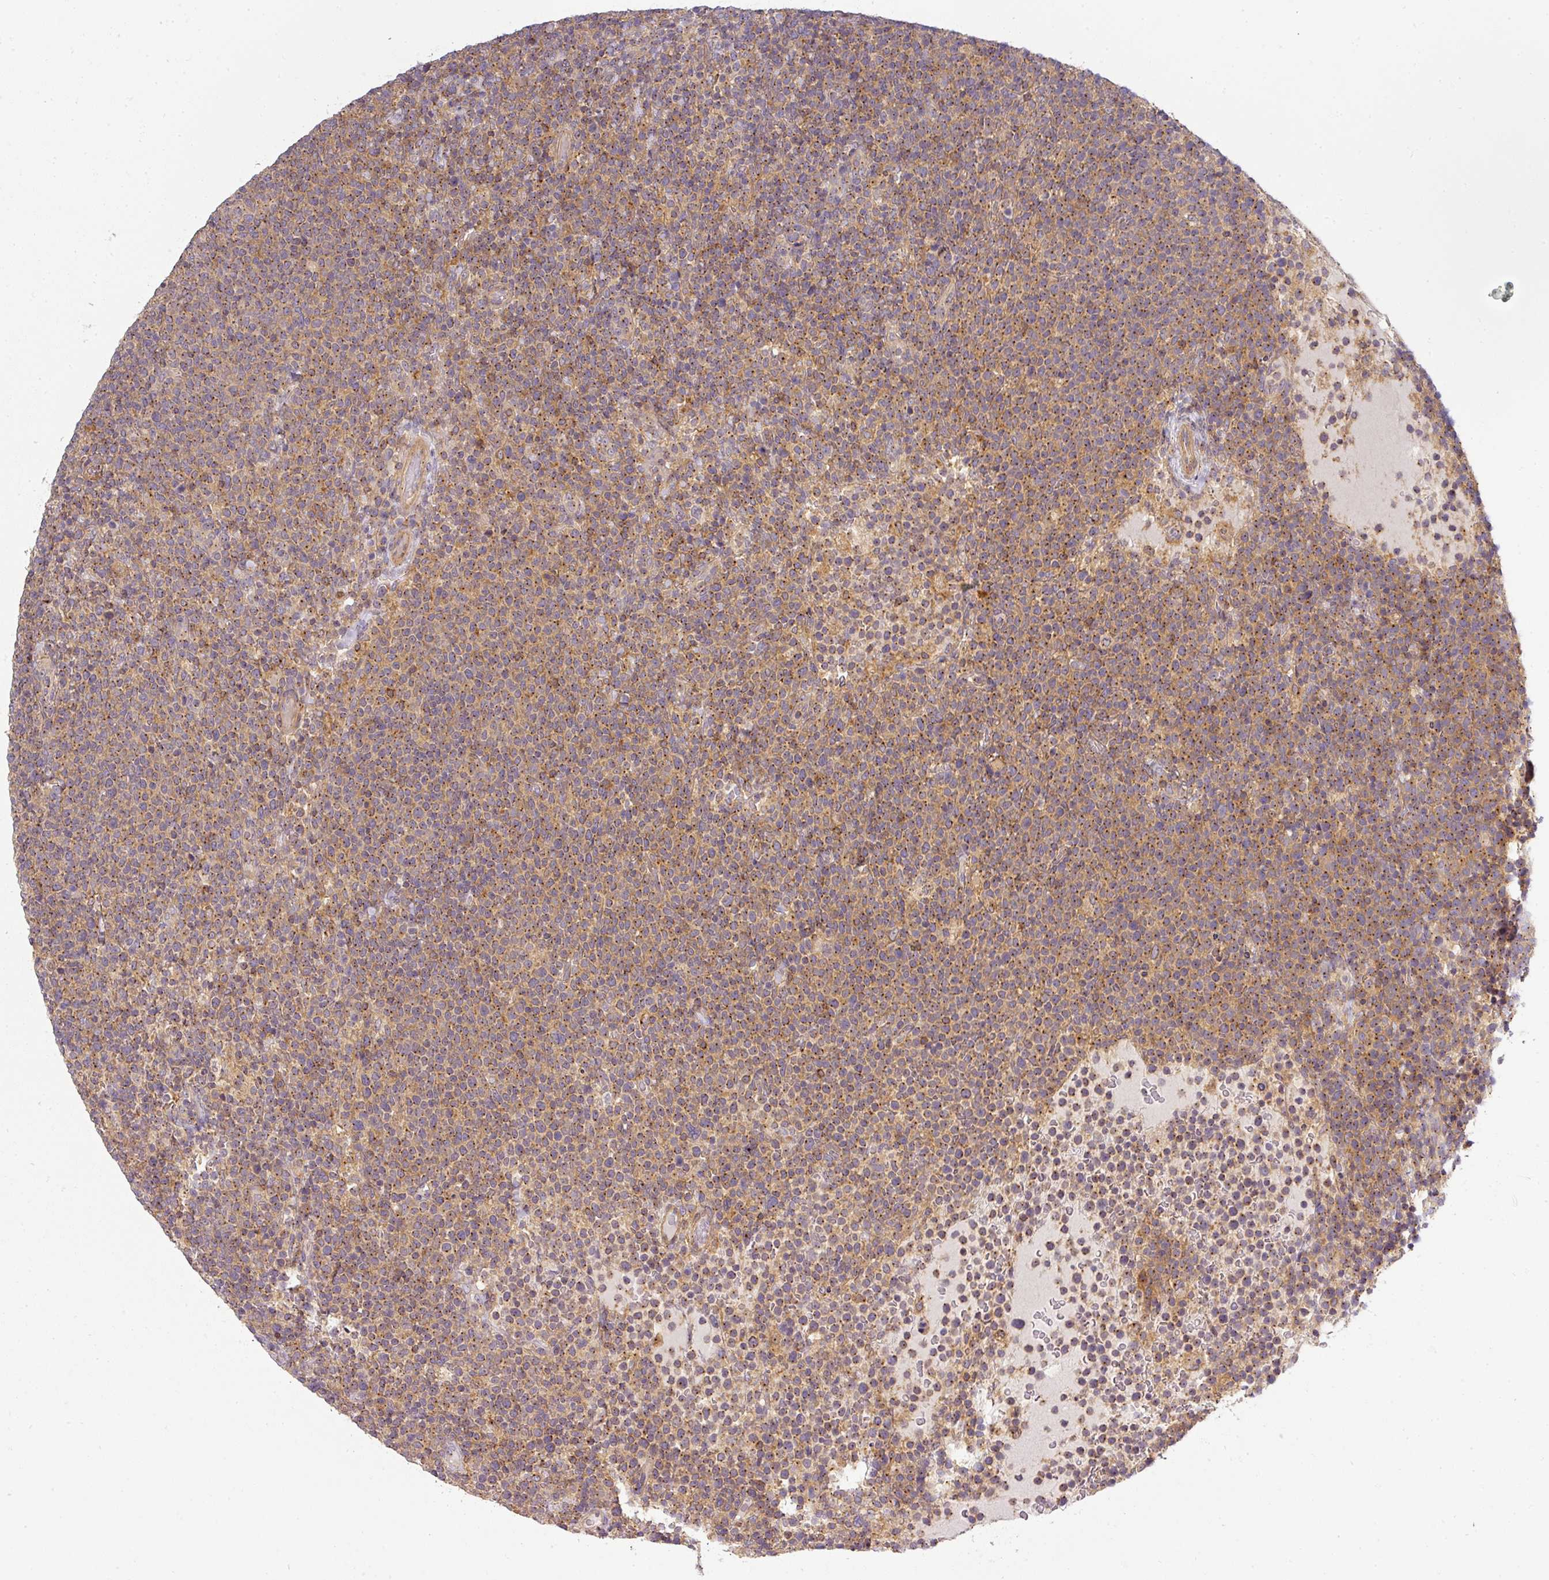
{"staining": {"intensity": "weak", "quantity": "25%-75%", "location": "cytoplasmic/membranous"}, "tissue": "lymphoma", "cell_type": "Tumor cells", "image_type": "cancer", "snomed": [{"axis": "morphology", "description": "Malignant lymphoma, non-Hodgkin's type, High grade"}, {"axis": "topography", "description": "Lymph node"}], "caption": "Immunohistochemistry photomicrograph of malignant lymphoma, non-Hodgkin's type (high-grade) stained for a protein (brown), which shows low levels of weak cytoplasmic/membranous positivity in approximately 25%-75% of tumor cells.", "gene": "NIN", "patient": {"sex": "male", "age": 61}}